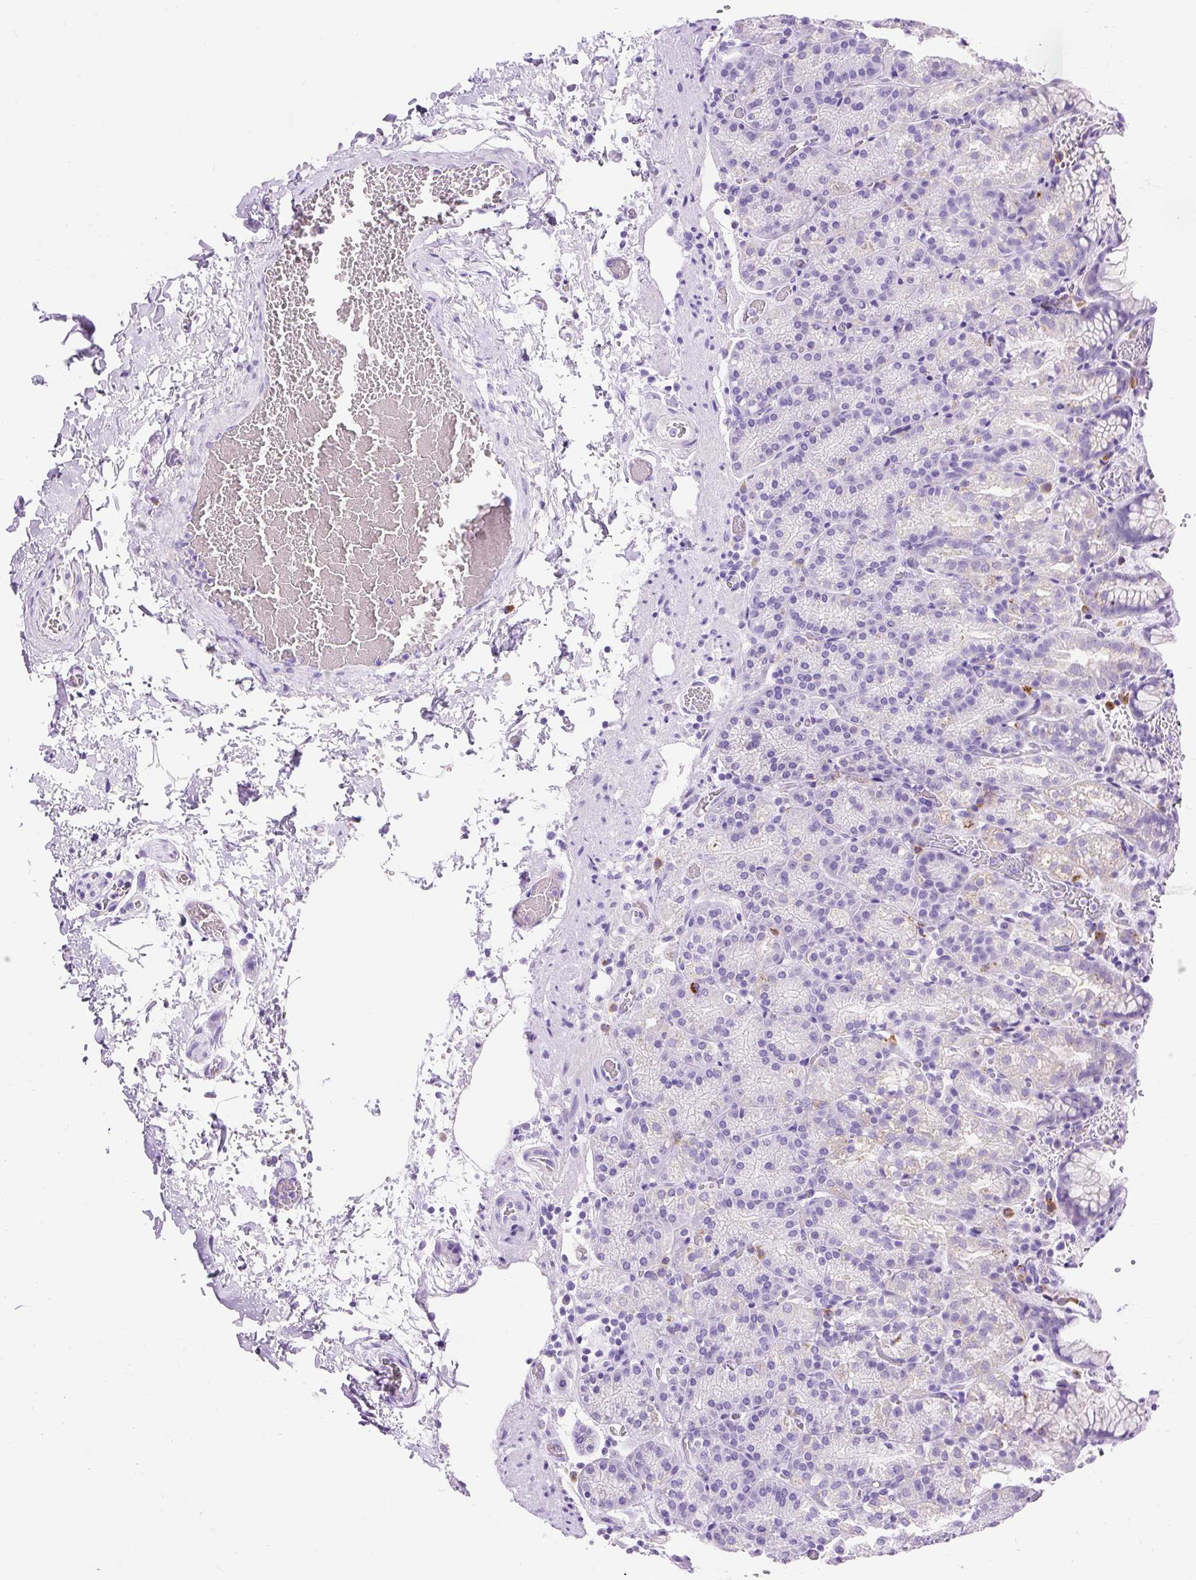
{"staining": {"intensity": "moderate", "quantity": "<25%", "location": "cytoplasmic/membranous"}, "tissue": "stomach", "cell_type": "Glandular cells", "image_type": "normal", "snomed": [{"axis": "morphology", "description": "Normal tissue, NOS"}, {"axis": "topography", "description": "Stomach, upper"}], "caption": "This histopathology image displays benign stomach stained with immunohistochemistry to label a protein in brown. The cytoplasmic/membranous of glandular cells show moderate positivity for the protein. Nuclei are counter-stained blue.", "gene": "HEXB", "patient": {"sex": "female", "age": 81}}